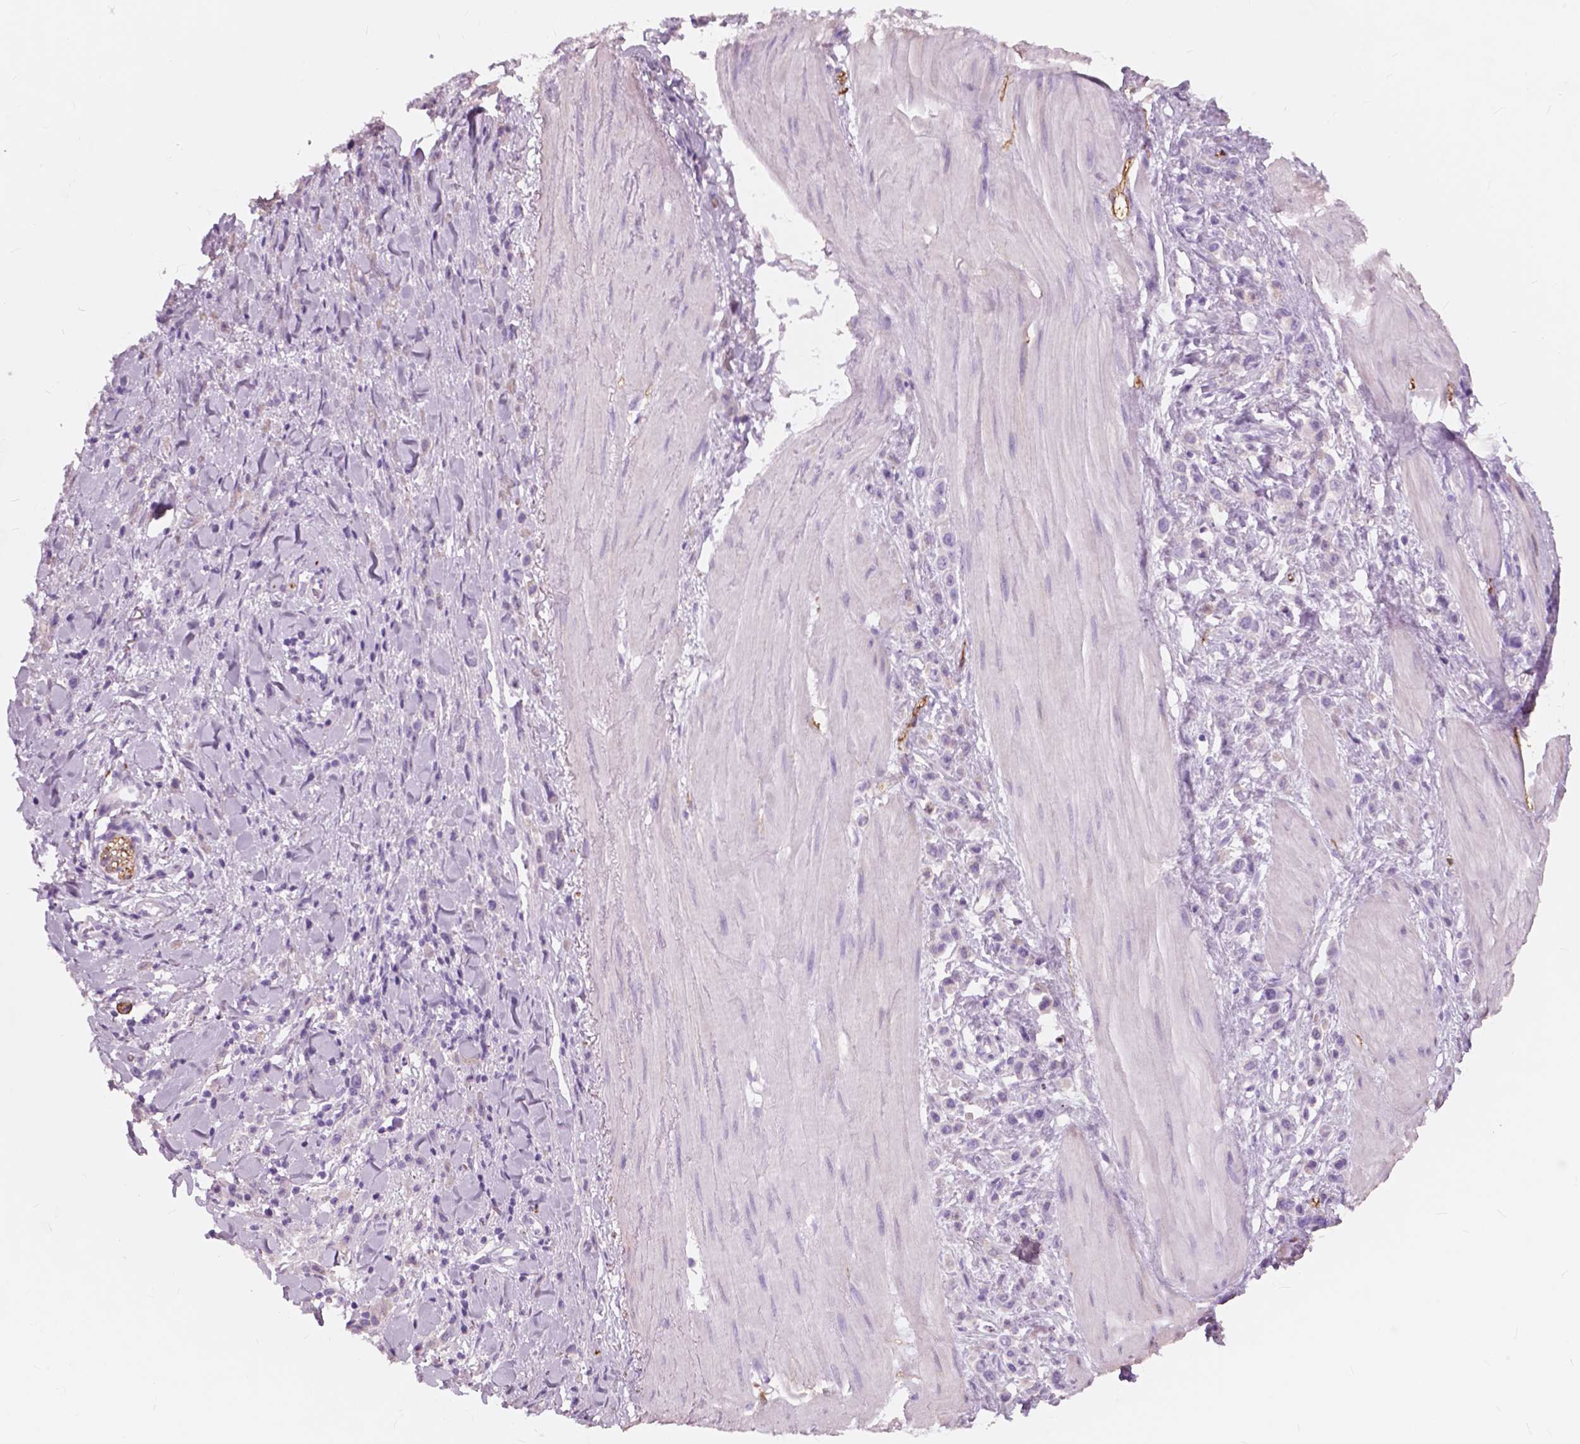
{"staining": {"intensity": "negative", "quantity": "none", "location": "none"}, "tissue": "stomach cancer", "cell_type": "Tumor cells", "image_type": "cancer", "snomed": [{"axis": "morphology", "description": "Adenocarcinoma, NOS"}, {"axis": "topography", "description": "Stomach"}], "caption": "Tumor cells are negative for protein expression in human stomach cancer (adenocarcinoma).", "gene": "FXYD2", "patient": {"sex": "male", "age": 47}}